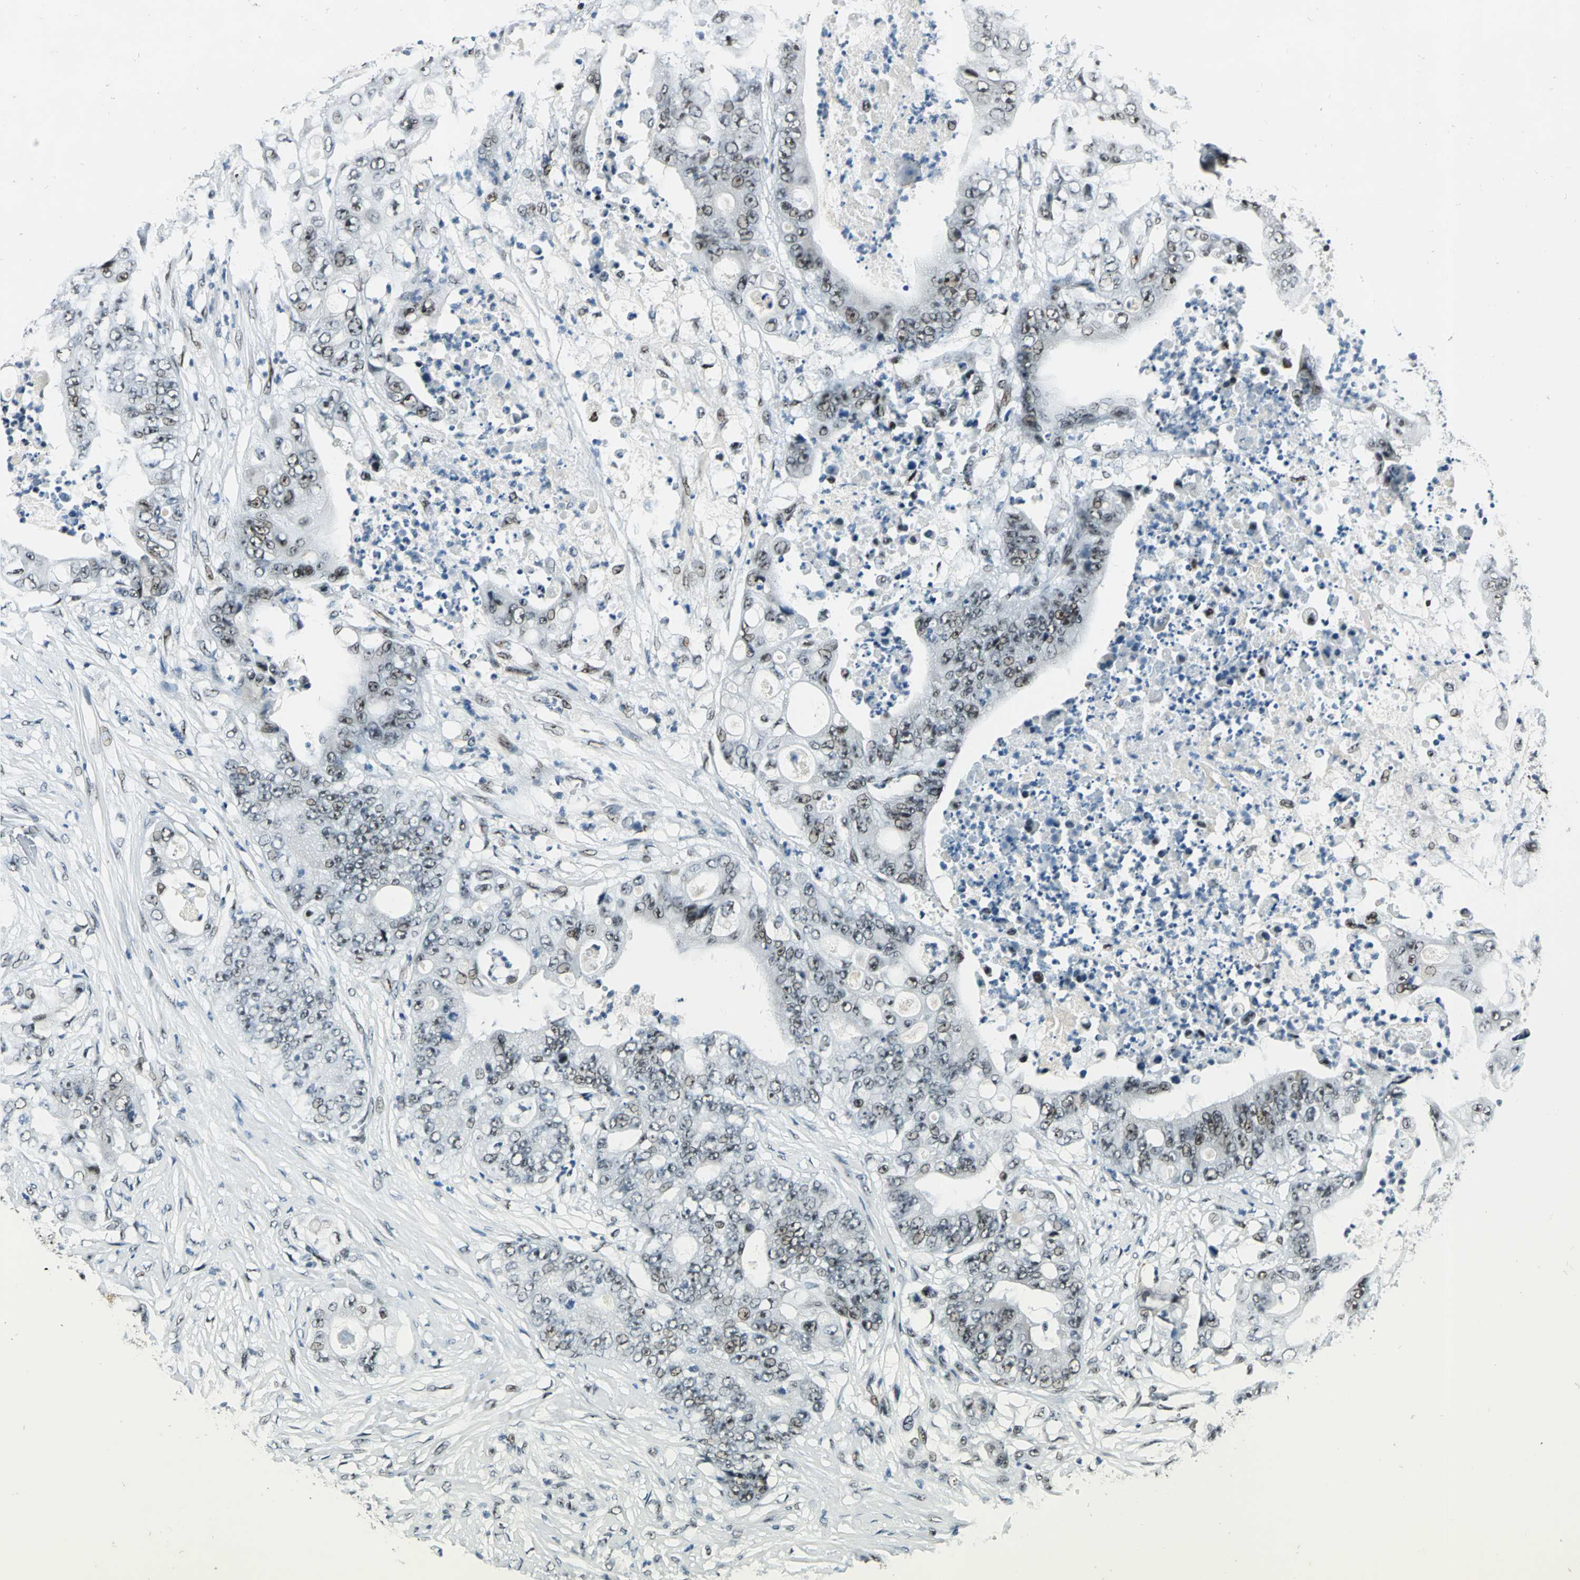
{"staining": {"intensity": "moderate", "quantity": ">75%", "location": "nuclear"}, "tissue": "stomach cancer", "cell_type": "Tumor cells", "image_type": "cancer", "snomed": [{"axis": "morphology", "description": "Adenocarcinoma, NOS"}, {"axis": "topography", "description": "Stomach"}], "caption": "The immunohistochemical stain shows moderate nuclear staining in tumor cells of stomach cancer tissue.", "gene": "KAT6B", "patient": {"sex": "female", "age": 73}}